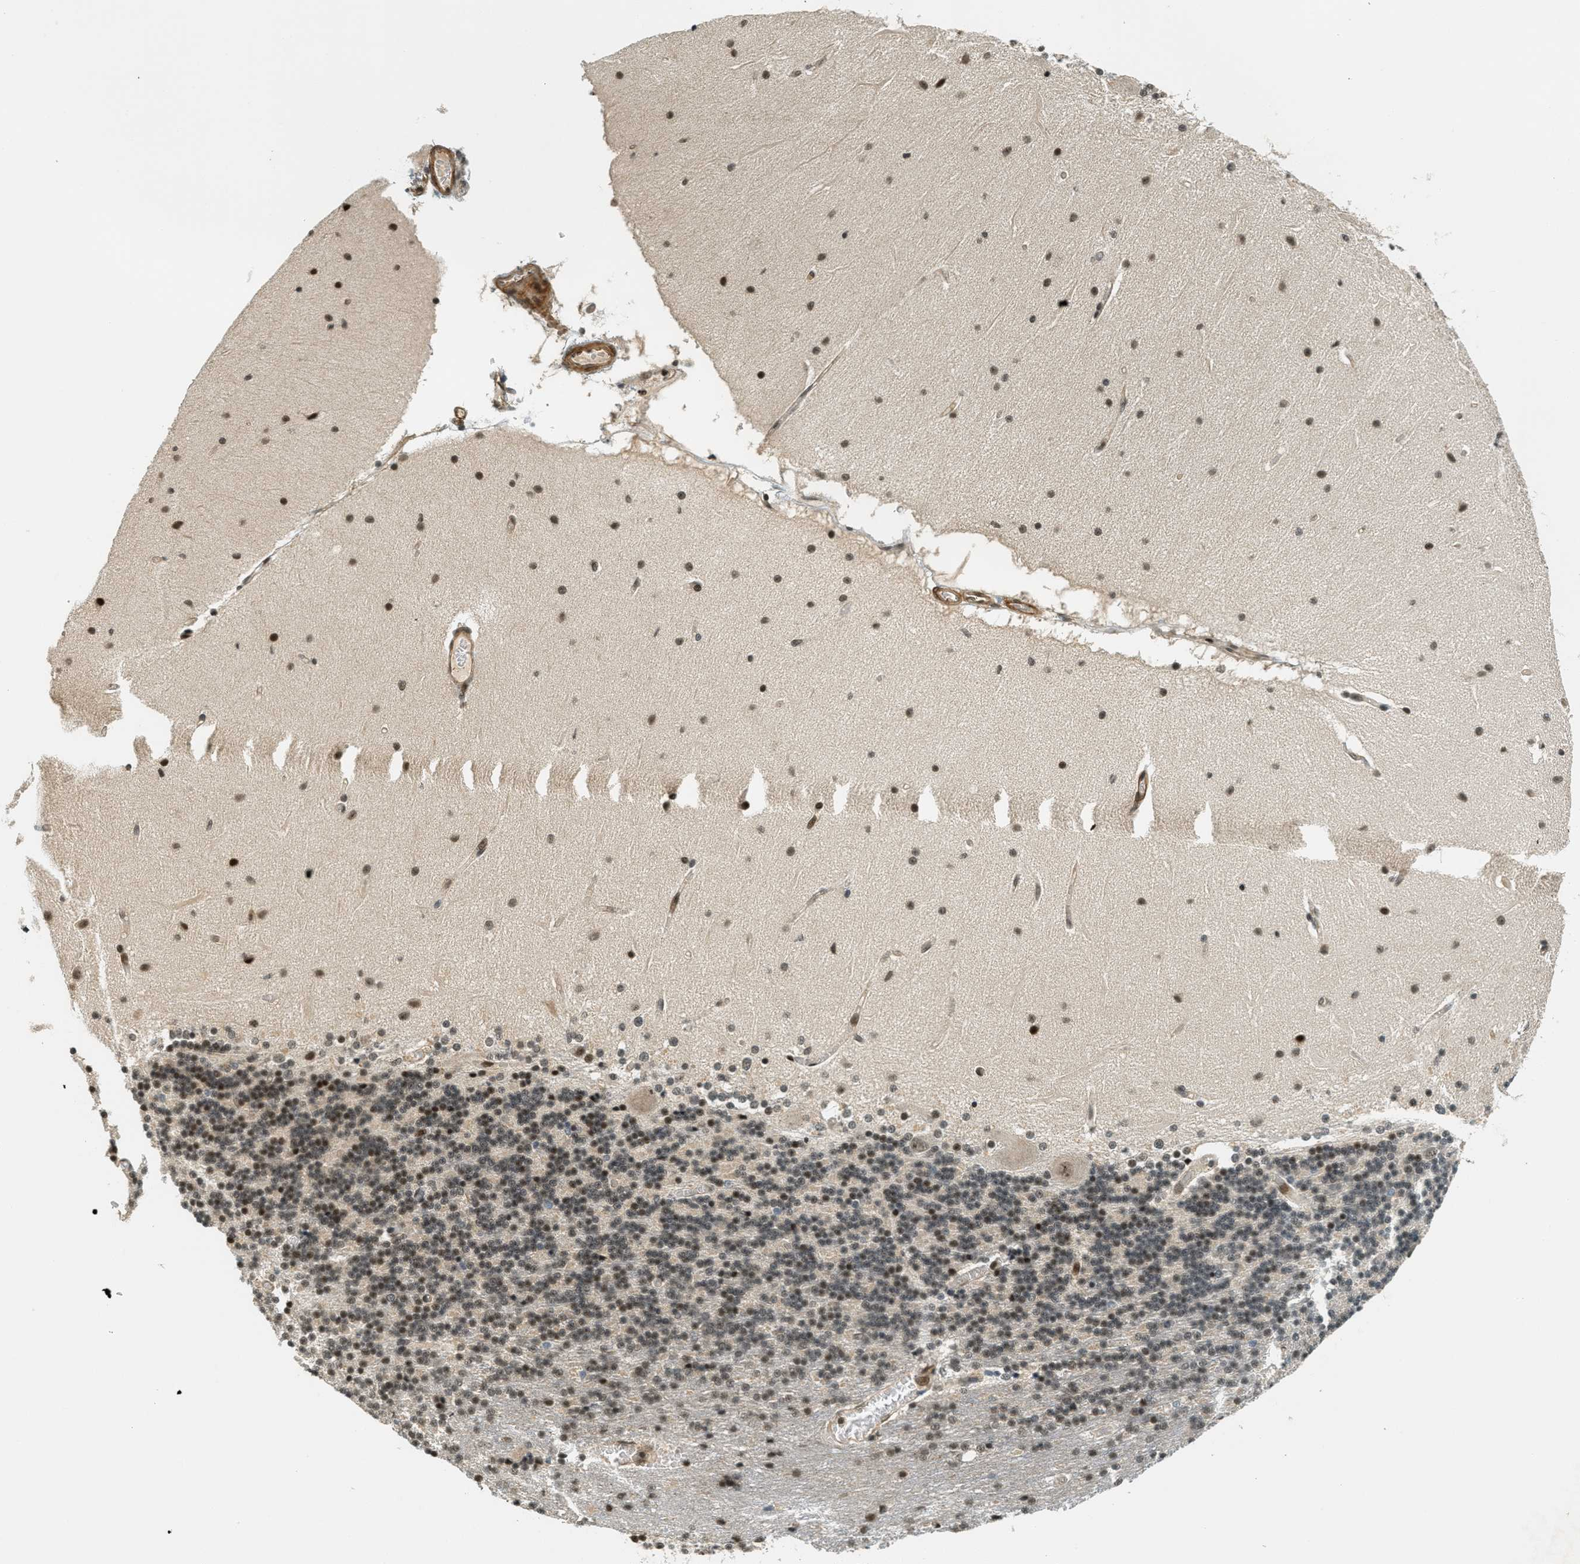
{"staining": {"intensity": "moderate", "quantity": ">75%", "location": "nuclear"}, "tissue": "cerebellum", "cell_type": "Cells in granular layer", "image_type": "normal", "snomed": [{"axis": "morphology", "description": "Normal tissue, NOS"}, {"axis": "topography", "description": "Cerebellum"}], "caption": "Immunohistochemical staining of unremarkable human cerebellum exhibits >75% levels of moderate nuclear protein positivity in approximately >75% of cells in granular layer.", "gene": "FOXM1", "patient": {"sex": "female", "age": 54}}